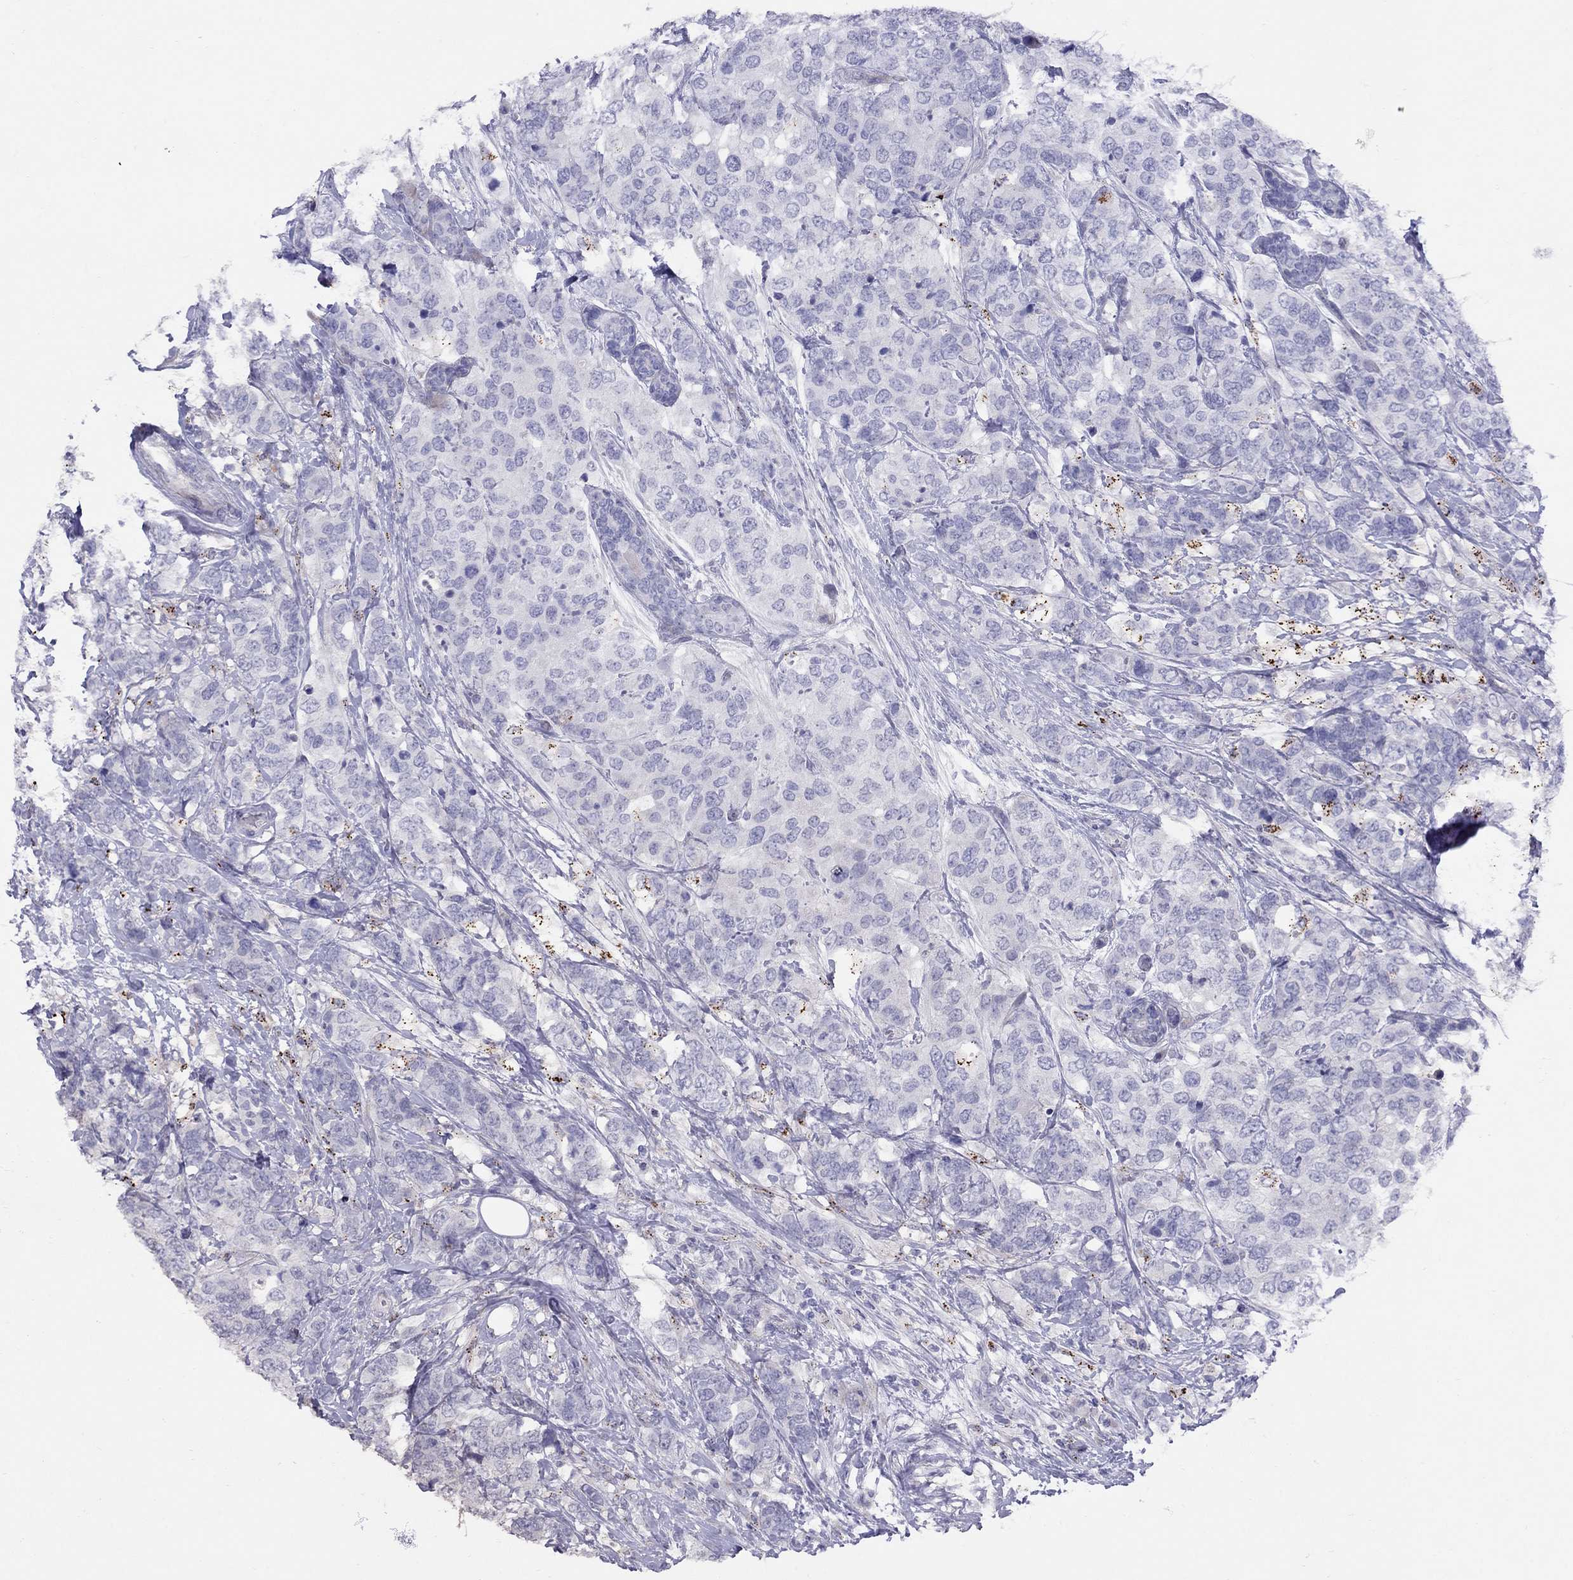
{"staining": {"intensity": "negative", "quantity": "none", "location": "none"}, "tissue": "breast cancer", "cell_type": "Tumor cells", "image_type": "cancer", "snomed": [{"axis": "morphology", "description": "Lobular carcinoma"}, {"axis": "topography", "description": "Breast"}], "caption": "Histopathology image shows no protein expression in tumor cells of breast cancer tissue. Nuclei are stained in blue.", "gene": "MAGEB4", "patient": {"sex": "female", "age": 59}}